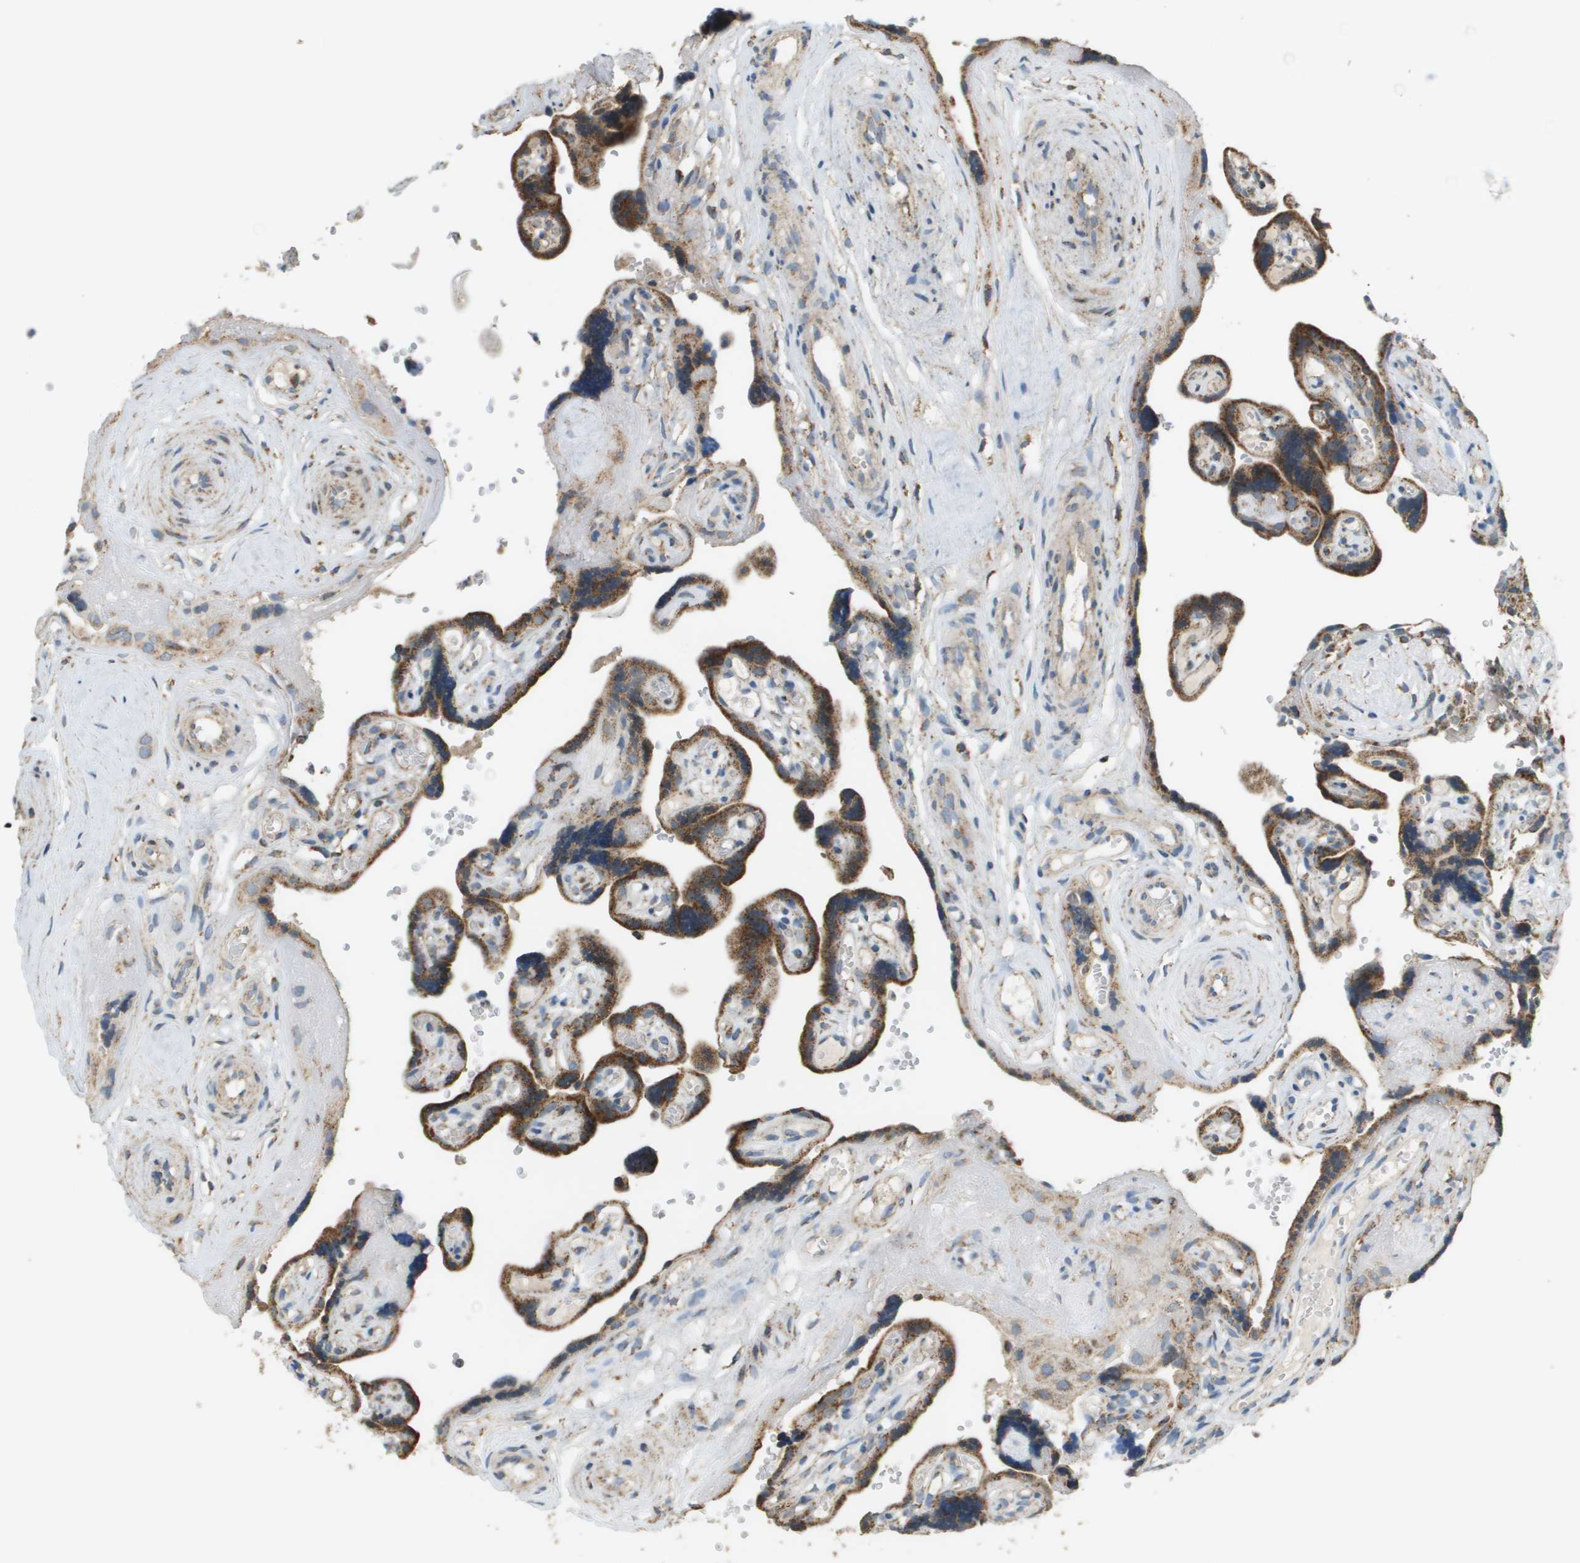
{"staining": {"intensity": "strong", "quantity": ">75%", "location": "cytoplasmic/membranous"}, "tissue": "placenta", "cell_type": "Trophoblastic cells", "image_type": "normal", "snomed": [{"axis": "morphology", "description": "Normal tissue, NOS"}, {"axis": "topography", "description": "Placenta"}], "caption": "Immunohistochemical staining of unremarkable human placenta reveals strong cytoplasmic/membranous protein expression in about >75% of trophoblastic cells. (Brightfield microscopy of DAB IHC at high magnification).", "gene": "FH", "patient": {"sex": "female", "age": 30}}